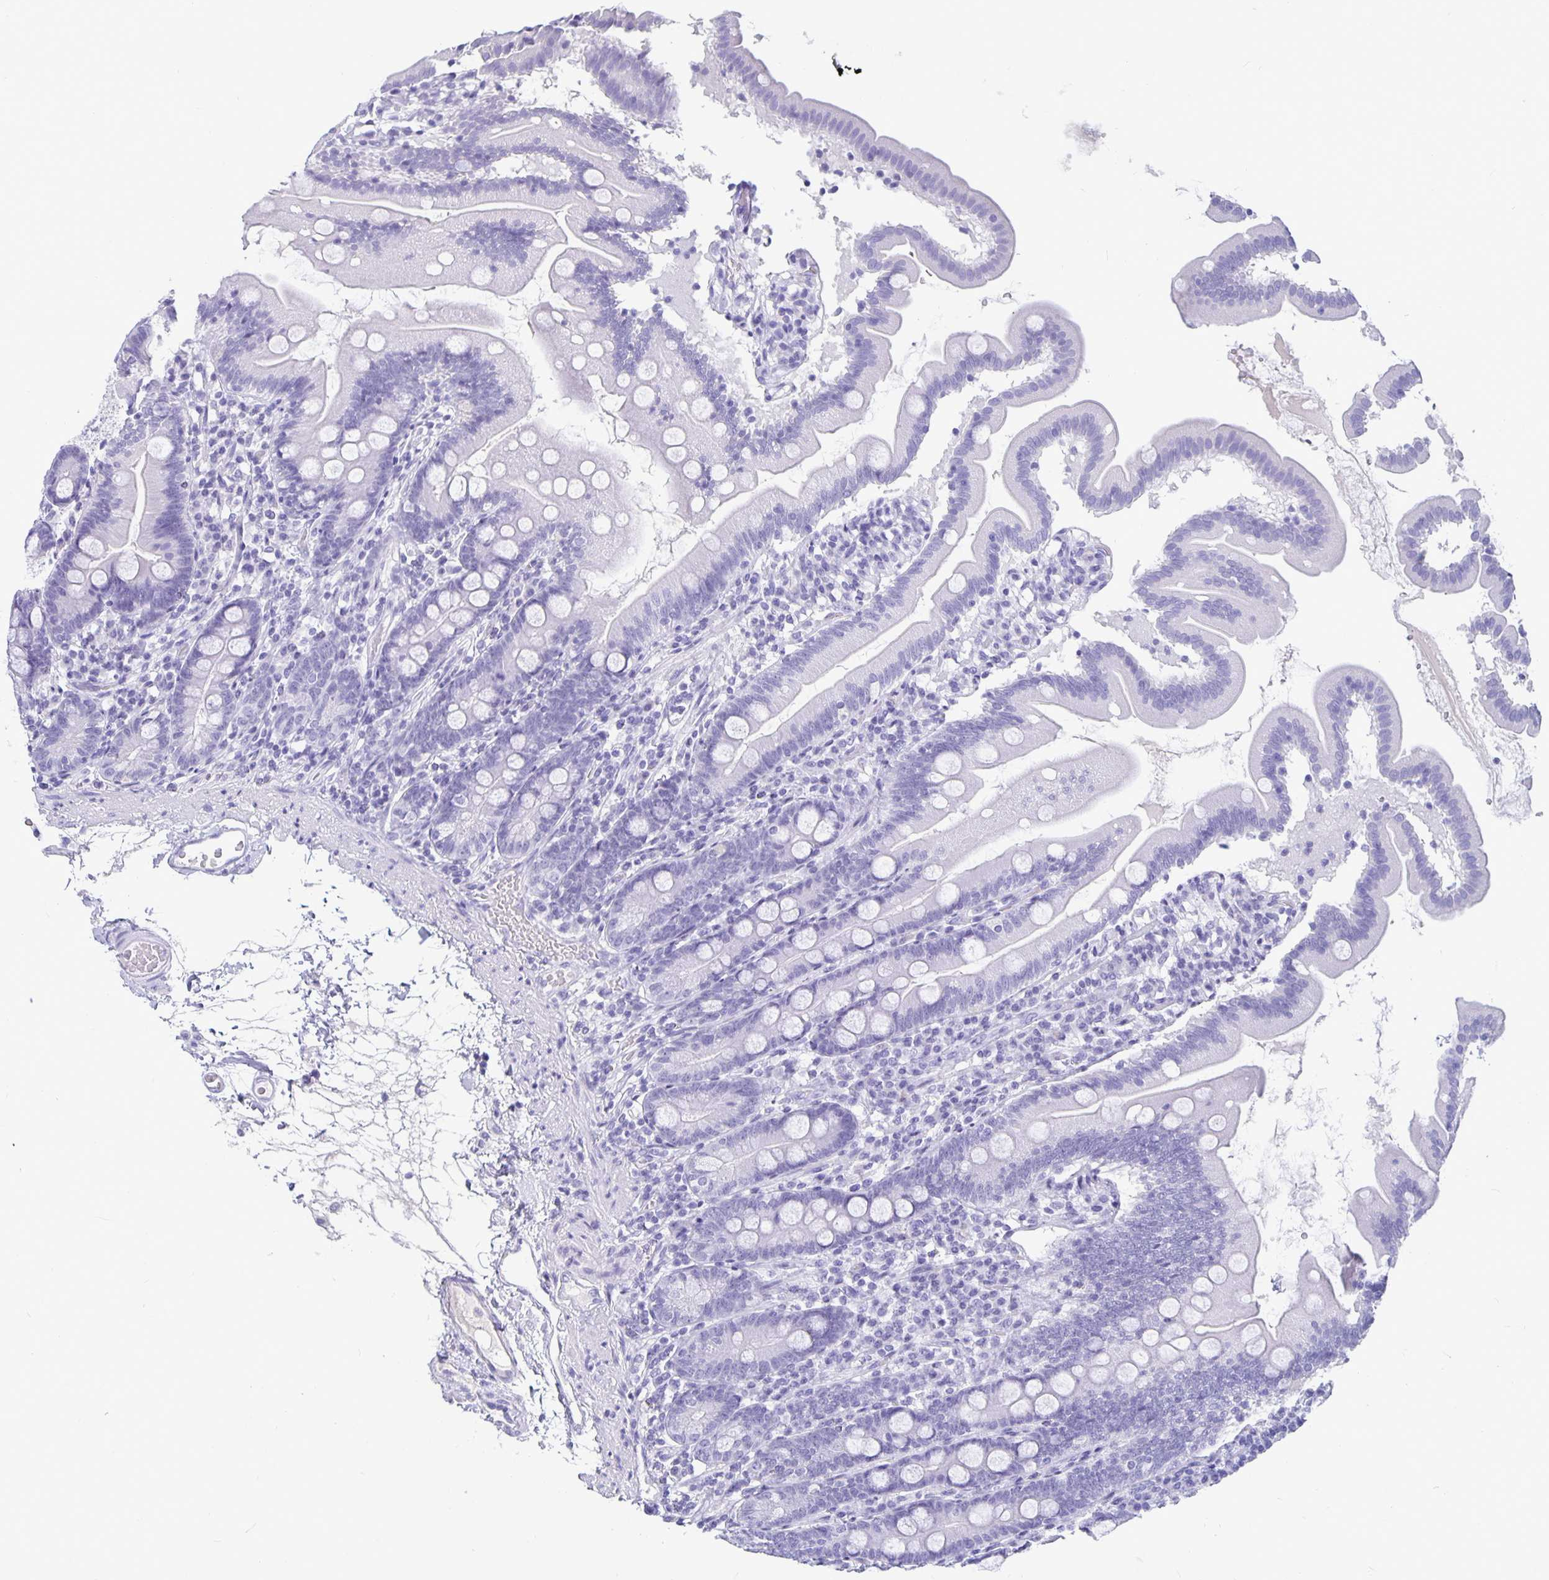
{"staining": {"intensity": "negative", "quantity": "none", "location": "none"}, "tissue": "duodenum", "cell_type": "Glandular cells", "image_type": "normal", "snomed": [{"axis": "morphology", "description": "Normal tissue, NOS"}, {"axis": "topography", "description": "Duodenum"}], "caption": "Immunohistochemistry (IHC) micrograph of unremarkable human duodenum stained for a protein (brown), which reveals no staining in glandular cells.", "gene": "BPIFA3", "patient": {"sex": "female", "age": 67}}